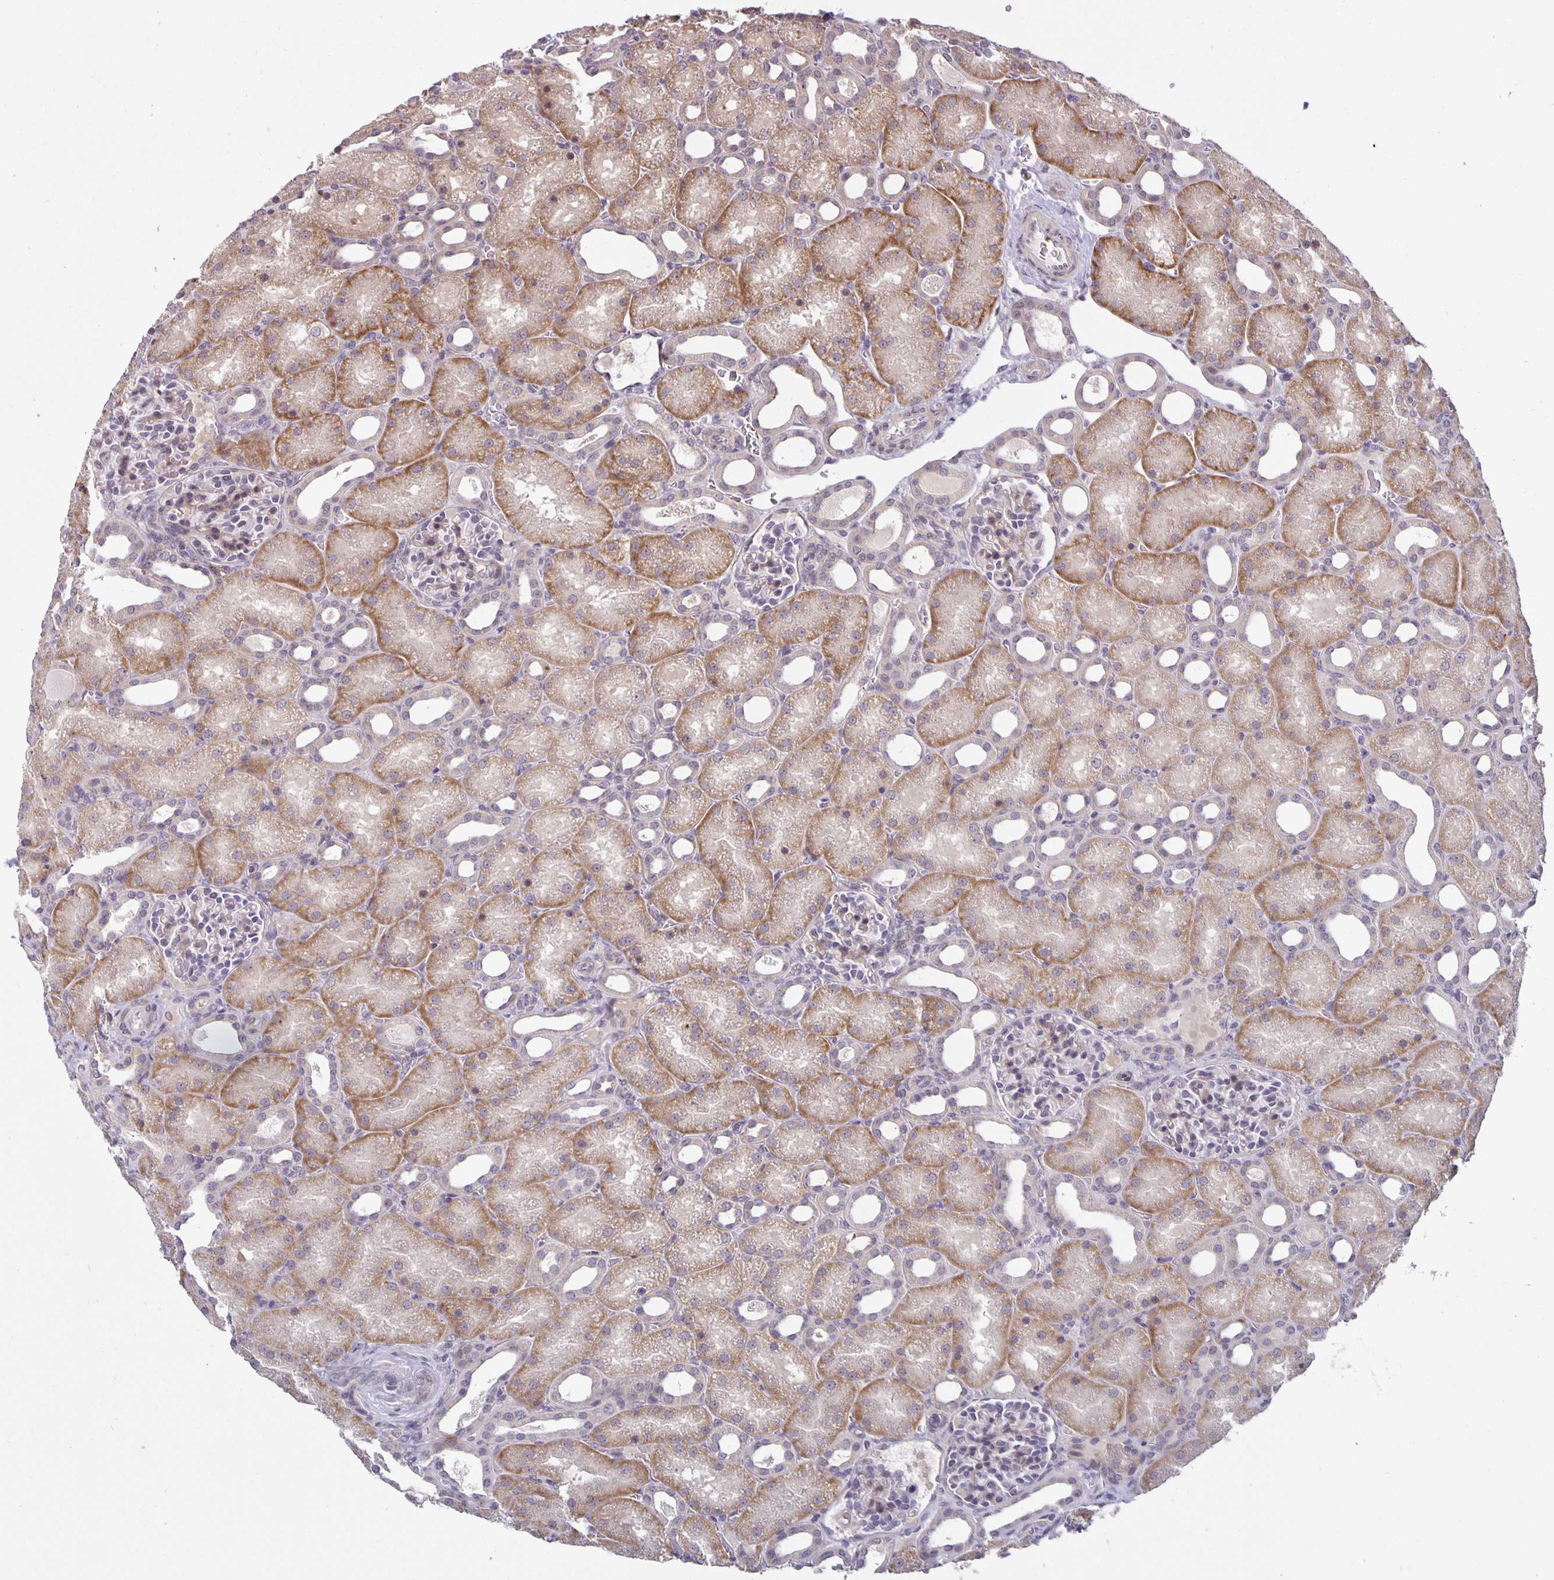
{"staining": {"intensity": "negative", "quantity": "none", "location": "none"}, "tissue": "kidney", "cell_type": "Cells in glomeruli", "image_type": "normal", "snomed": [{"axis": "morphology", "description": "Normal tissue, NOS"}, {"axis": "topography", "description": "Kidney"}], "caption": "High power microscopy micrograph of an immunohistochemistry (IHC) histopathology image of normal kidney, revealing no significant staining in cells in glomeruli.", "gene": "ARVCF", "patient": {"sex": "male", "age": 2}}